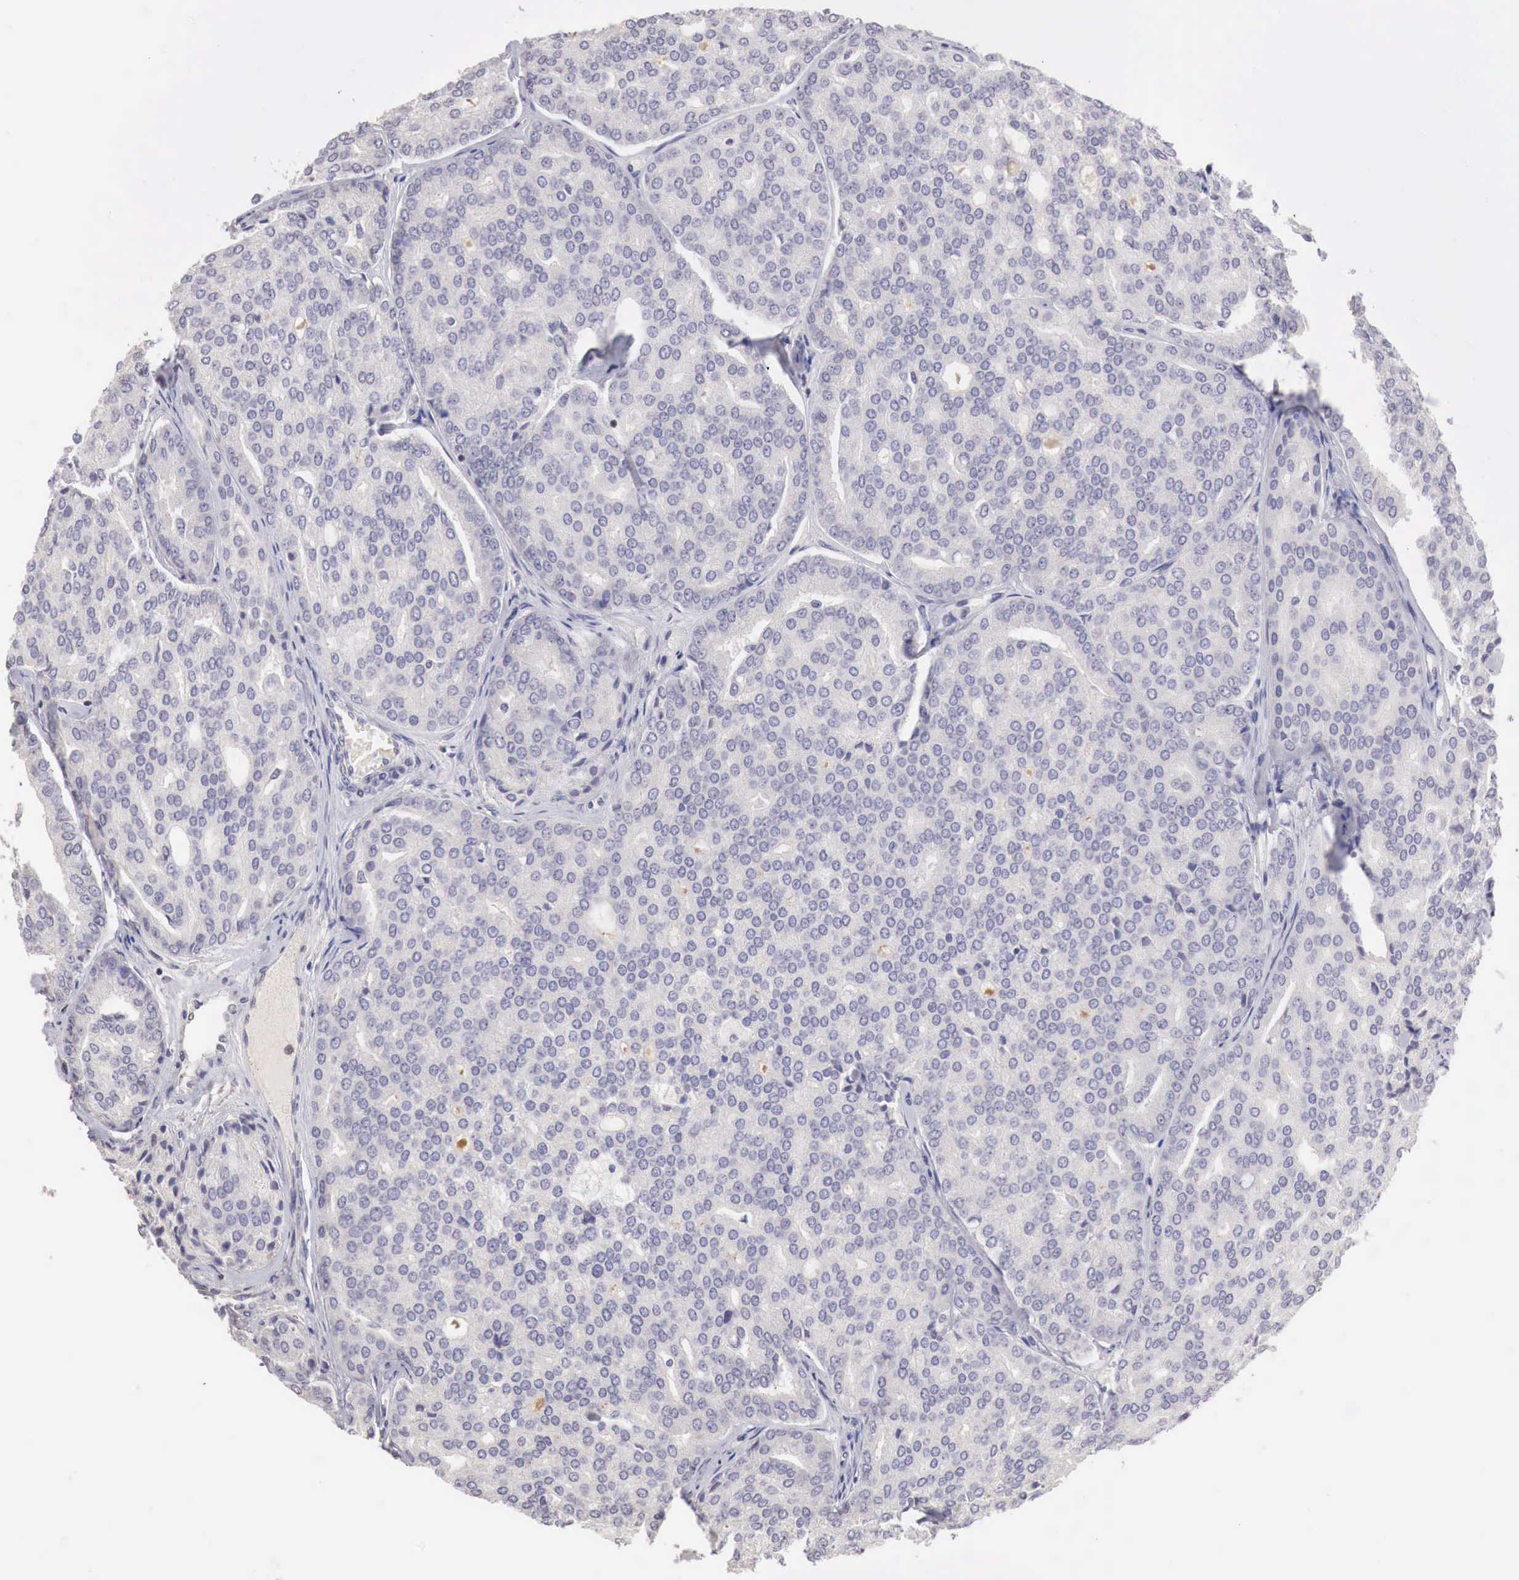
{"staining": {"intensity": "negative", "quantity": "none", "location": "none"}, "tissue": "prostate cancer", "cell_type": "Tumor cells", "image_type": "cancer", "snomed": [{"axis": "morphology", "description": "Adenocarcinoma, High grade"}, {"axis": "topography", "description": "Prostate"}], "caption": "IHC of prostate cancer (high-grade adenocarcinoma) demonstrates no staining in tumor cells.", "gene": "TBC1D9", "patient": {"sex": "male", "age": 64}}